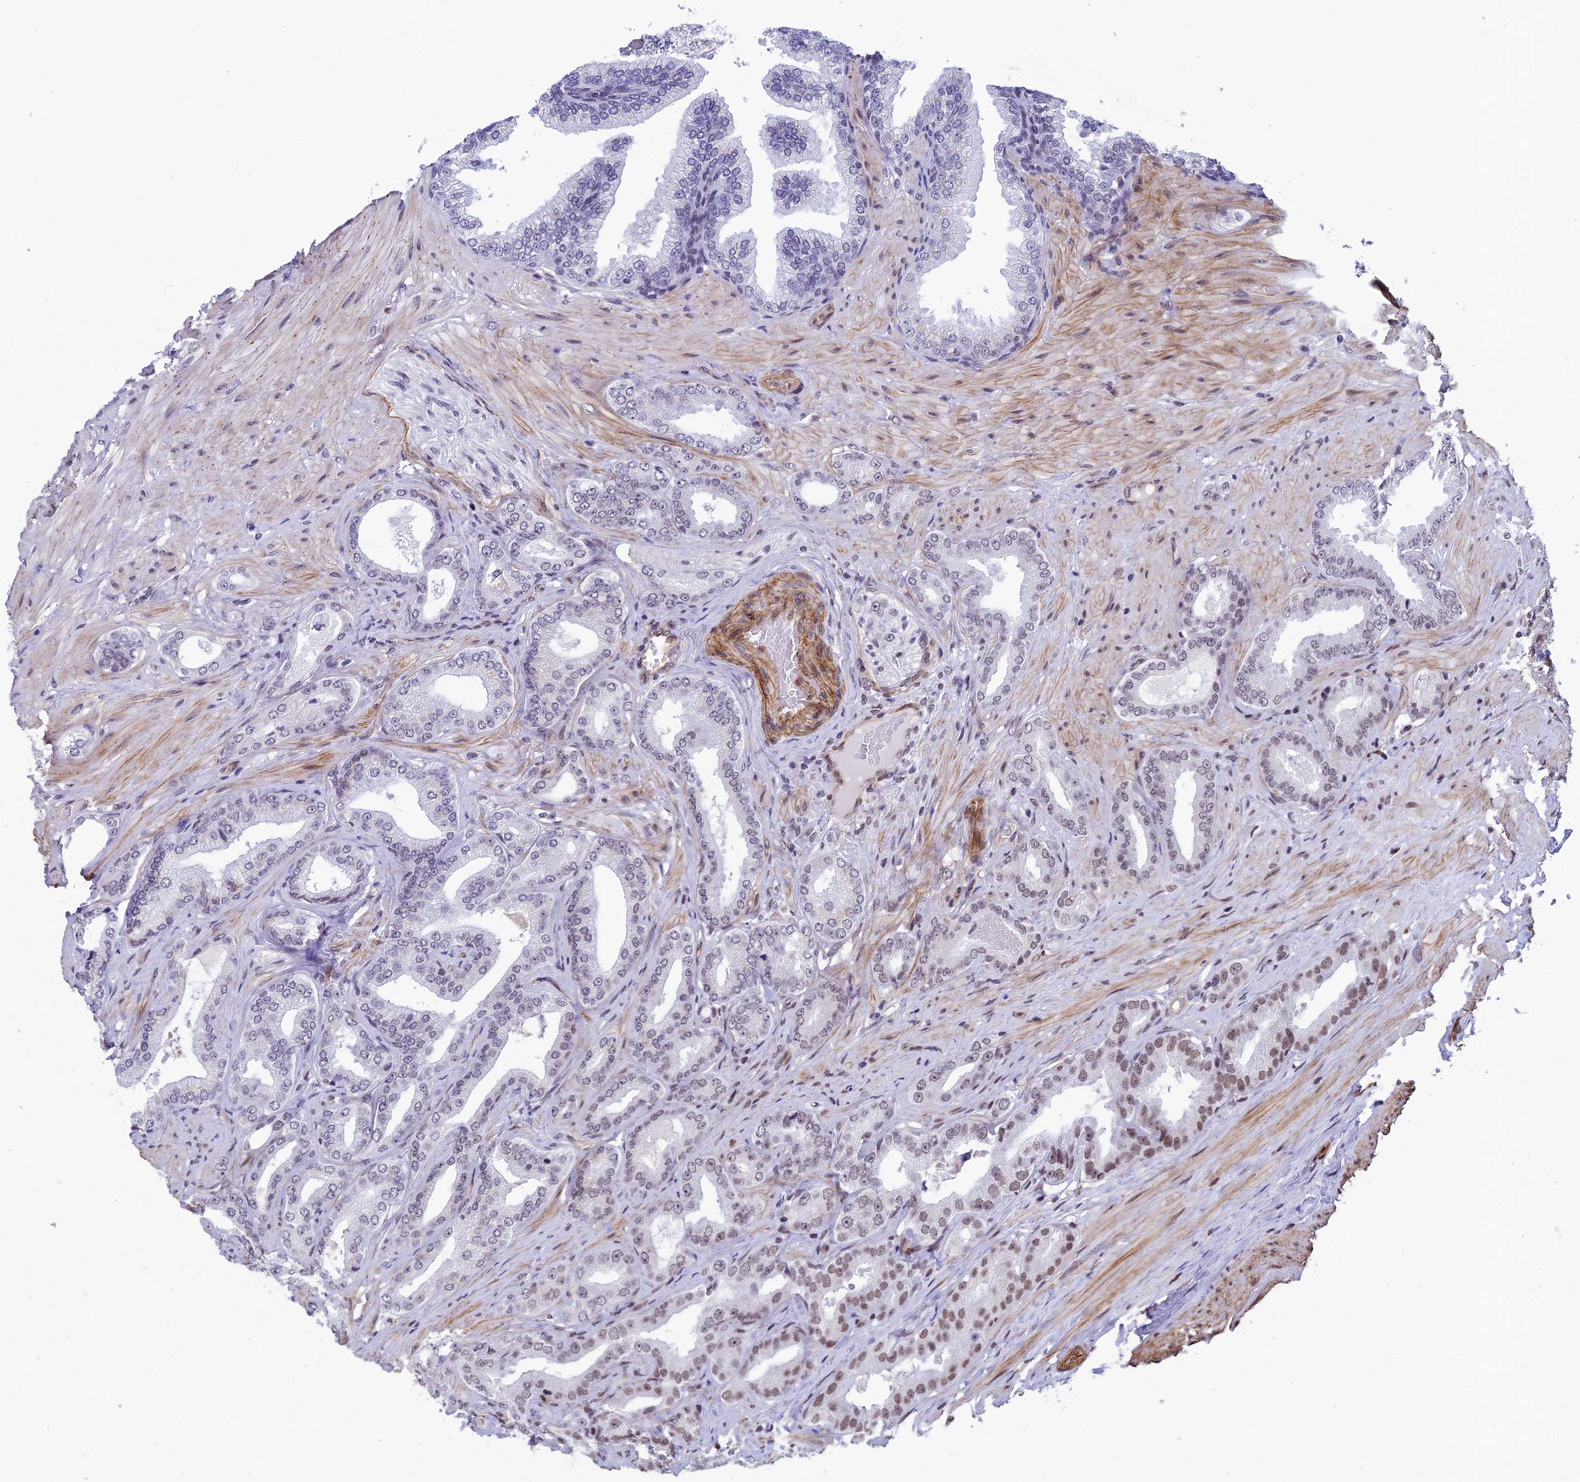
{"staining": {"intensity": "weak", "quantity": "25%-75%", "location": "nuclear"}, "tissue": "prostate cancer", "cell_type": "Tumor cells", "image_type": "cancer", "snomed": [{"axis": "morphology", "description": "Adenocarcinoma, Low grade"}, {"axis": "topography", "description": "Prostate"}], "caption": "Immunohistochemistry image of human prostate low-grade adenocarcinoma stained for a protein (brown), which demonstrates low levels of weak nuclear staining in about 25%-75% of tumor cells.", "gene": "NIPBL", "patient": {"sex": "male", "age": 63}}